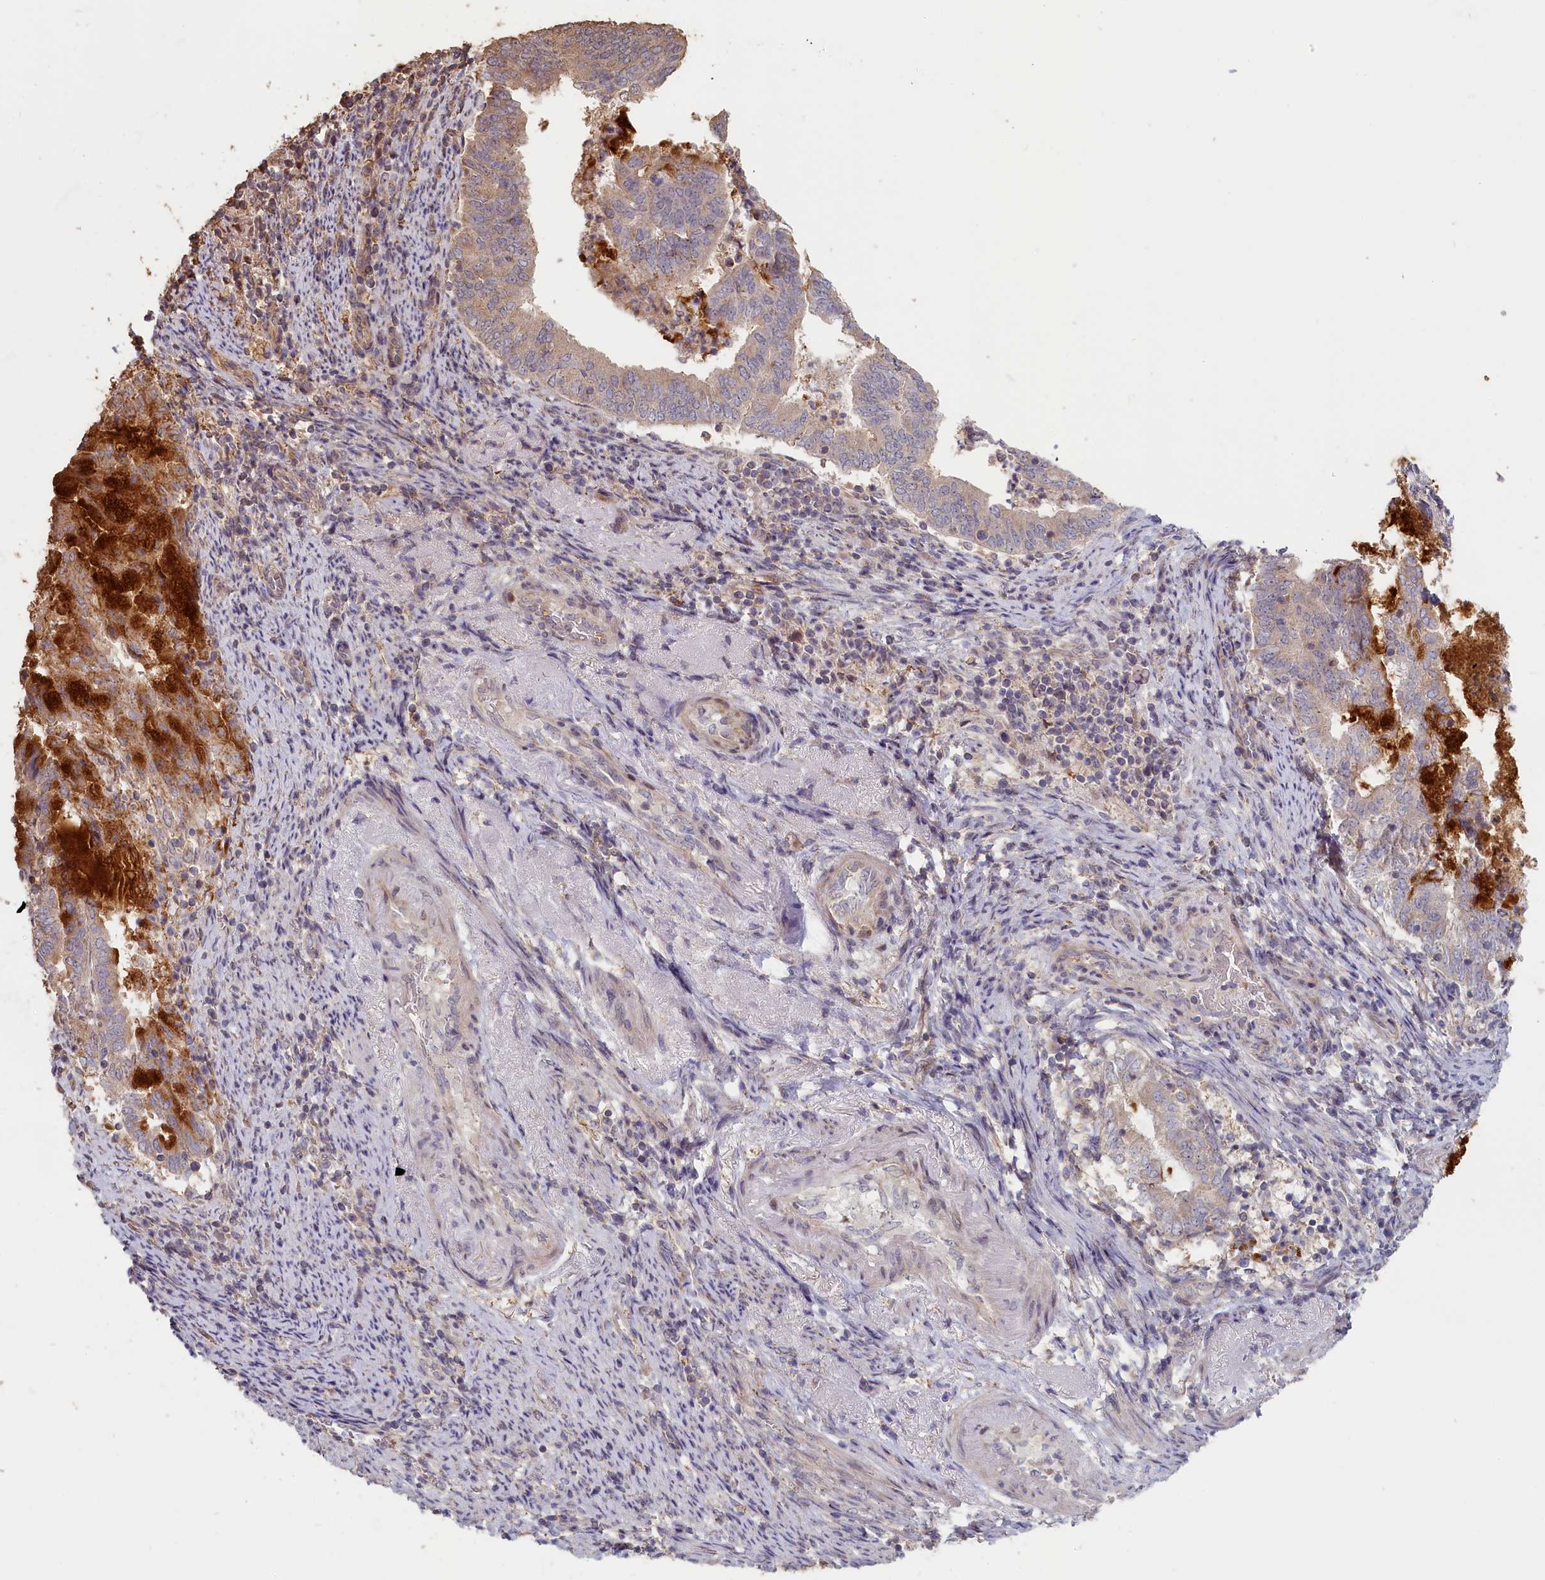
{"staining": {"intensity": "strong", "quantity": "<25%", "location": "cytoplasmic/membranous"}, "tissue": "endometrial cancer", "cell_type": "Tumor cells", "image_type": "cancer", "snomed": [{"axis": "morphology", "description": "Adenocarcinoma, NOS"}, {"axis": "topography", "description": "Endometrium"}], "caption": "Approximately <25% of tumor cells in adenocarcinoma (endometrial) display strong cytoplasmic/membranous protein expression as visualized by brown immunohistochemical staining.", "gene": "STX16", "patient": {"sex": "female", "age": 80}}